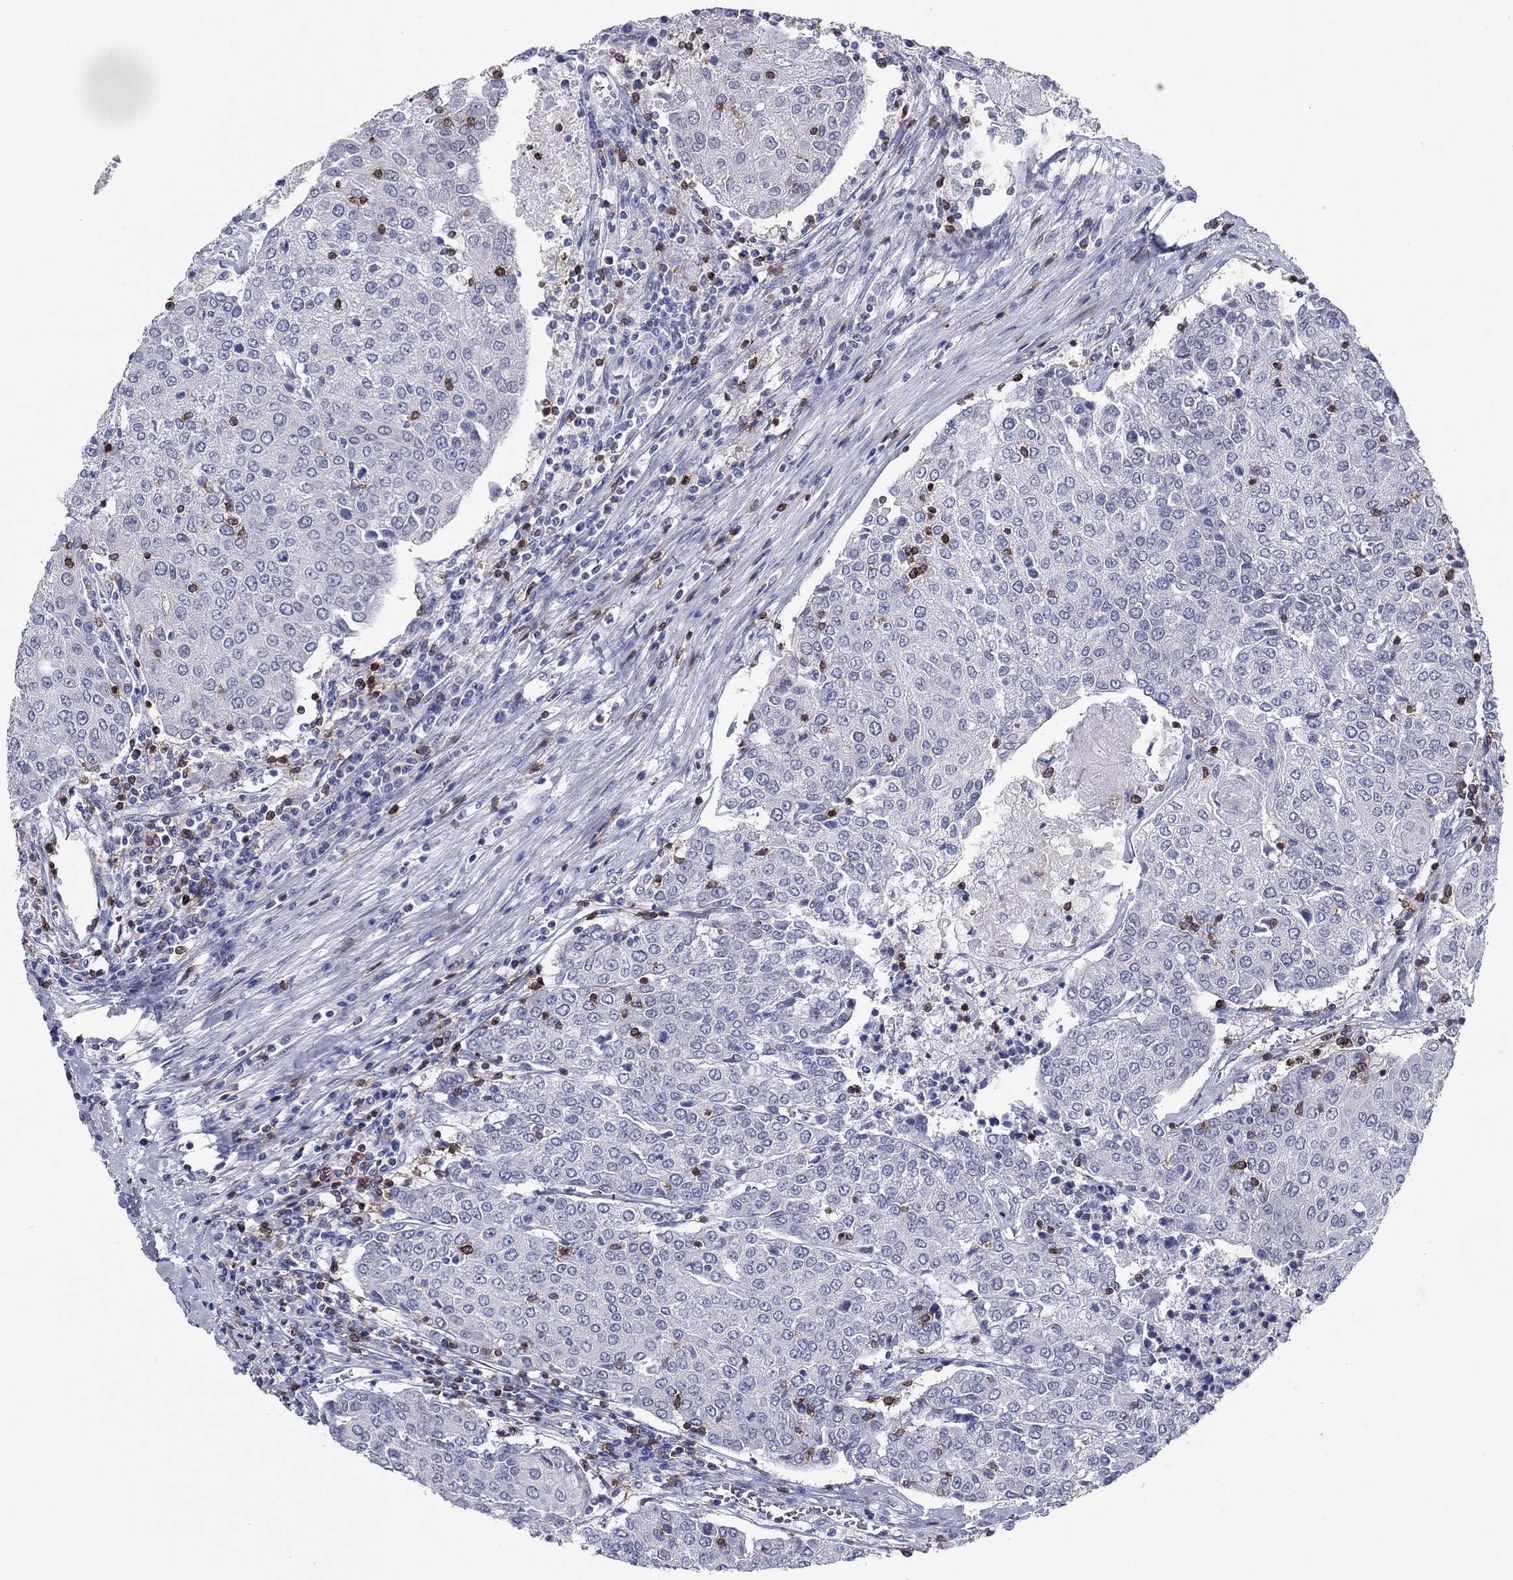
{"staining": {"intensity": "negative", "quantity": "none", "location": "none"}, "tissue": "urothelial cancer", "cell_type": "Tumor cells", "image_type": "cancer", "snomed": [{"axis": "morphology", "description": "Urothelial carcinoma, High grade"}, {"axis": "topography", "description": "Urinary bladder"}], "caption": "Image shows no significant protein staining in tumor cells of urothelial cancer.", "gene": "ITGAE", "patient": {"sex": "female", "age": 85}}